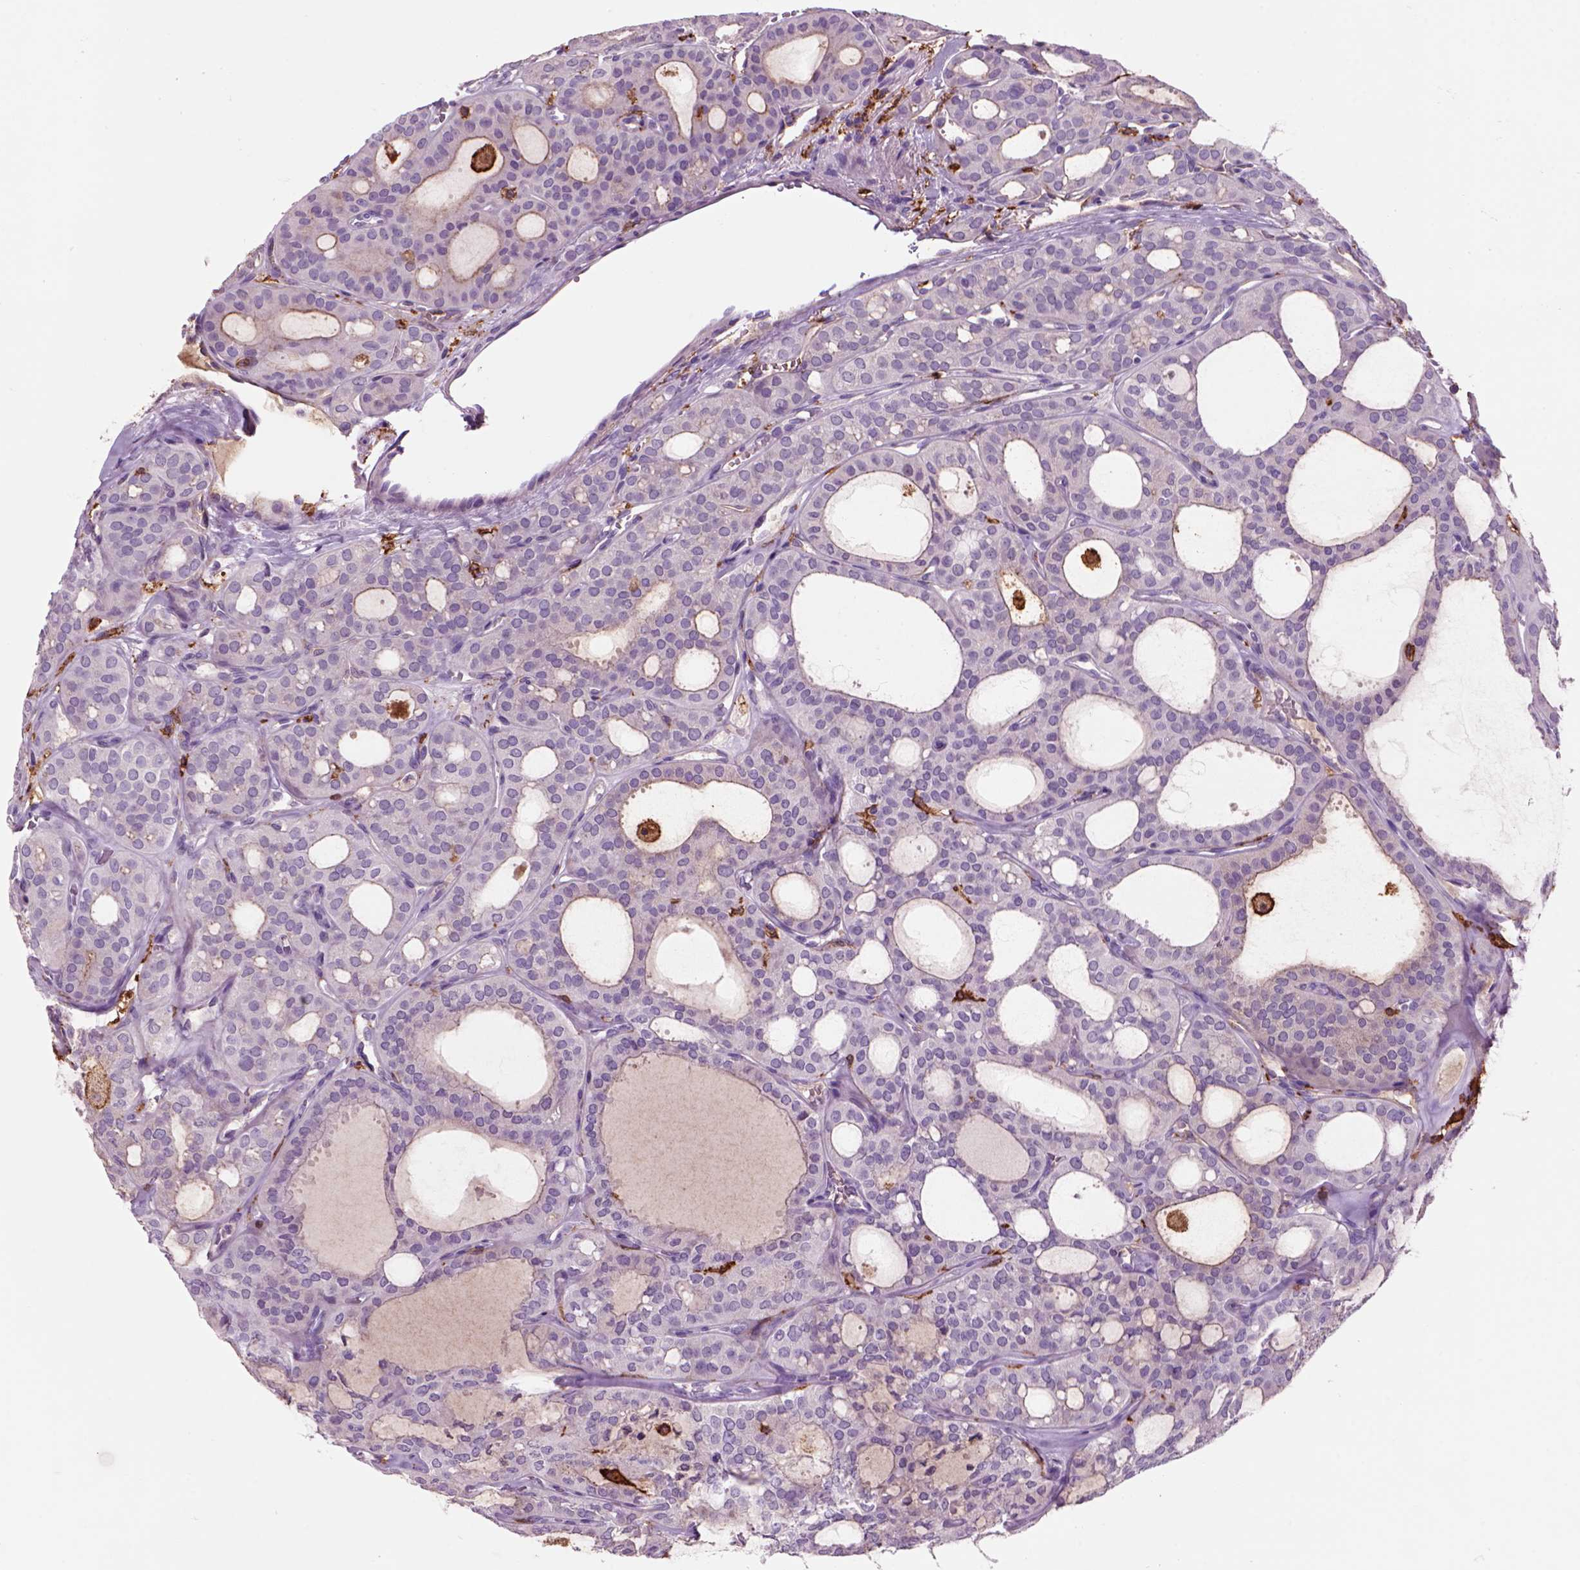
{"staining": {"intensity": "negative", "quantity": "none", "location": "none"}, "tissue": "thyroid cancer", "cell_type": "Tumor cells", "image_type": "cancer", "snomed": [{"axis": "morphology", "description": "Follicular adenoma carcinoma, NOS"}, {"axis": "topography", "description": "Thyroid gland"}], "caption": "Tumor cells show no significant expression in follicular adenoma carcinoma (thyroid). Brightfield microscopy of immunohistochemistry (IHC) stained with DAB (3,3'-diaminobenzidine) (brown) and hematoxylin (blue), captured at high magnification.", "gene": "CD14", "patient": {"sex": "male", "age": 75}}